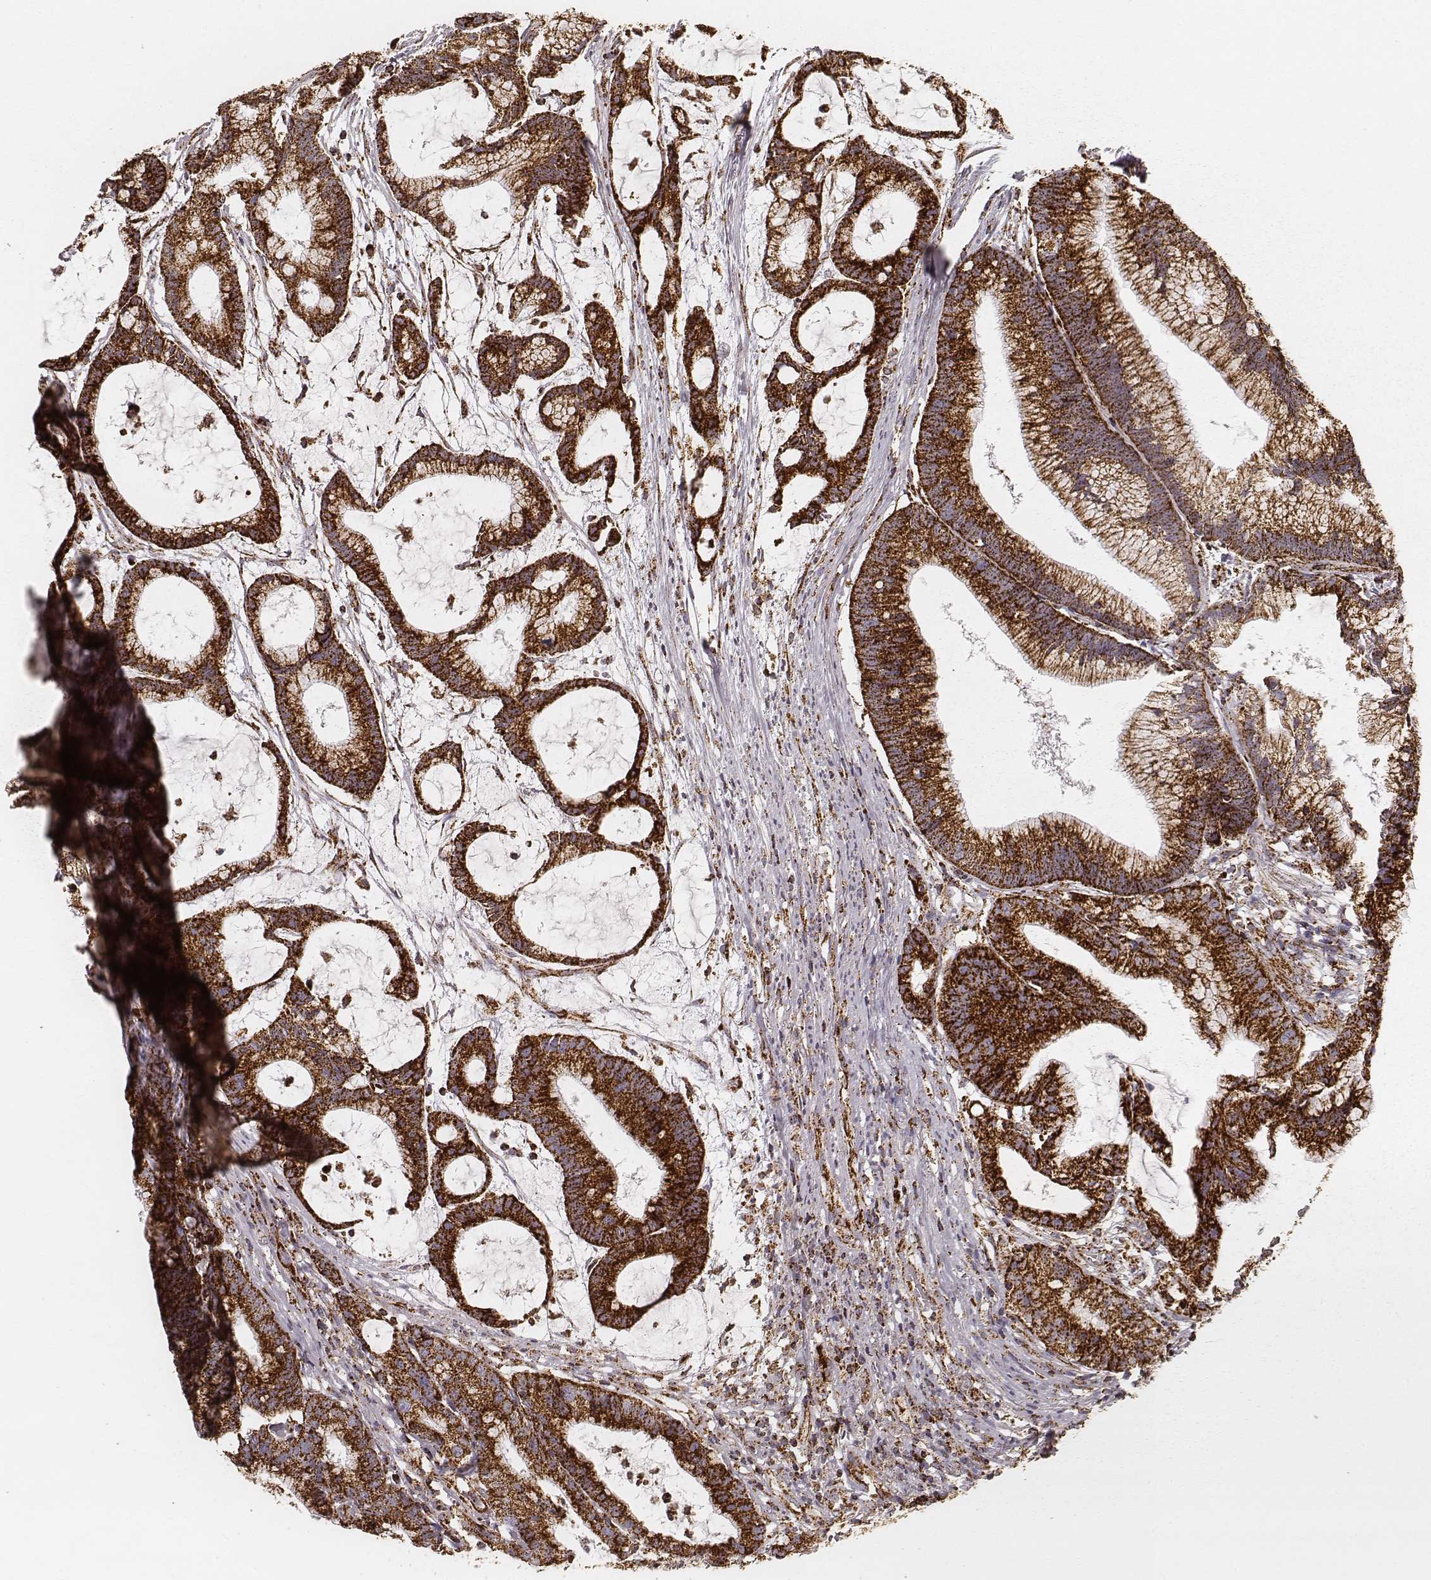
{"staining": {"intensity": "strong", "quantity": ">75%", "location": "cytoplasmic/membranous"}, "tissue": "colorectal cancer", "cell_type": "Tumor cells", "image_type": "cancer", "snomed": [{"axis": "morphology", "description": "Adenocarcinoma, NOS"}, {"axis": "topography", "description": "Colon"}], "caption": "Protein expression analysis of colorectal cancer (adenocarcinoma) exhibits strong cytoplasmic/membranous positivity in about >75% of tumor cells. (DAB (3,3'-diaminobenzidine) = brown stain, brightfield microscopy at high magnification).", "gene": "CS", "patient": {"sex": "female", "age": 78}}